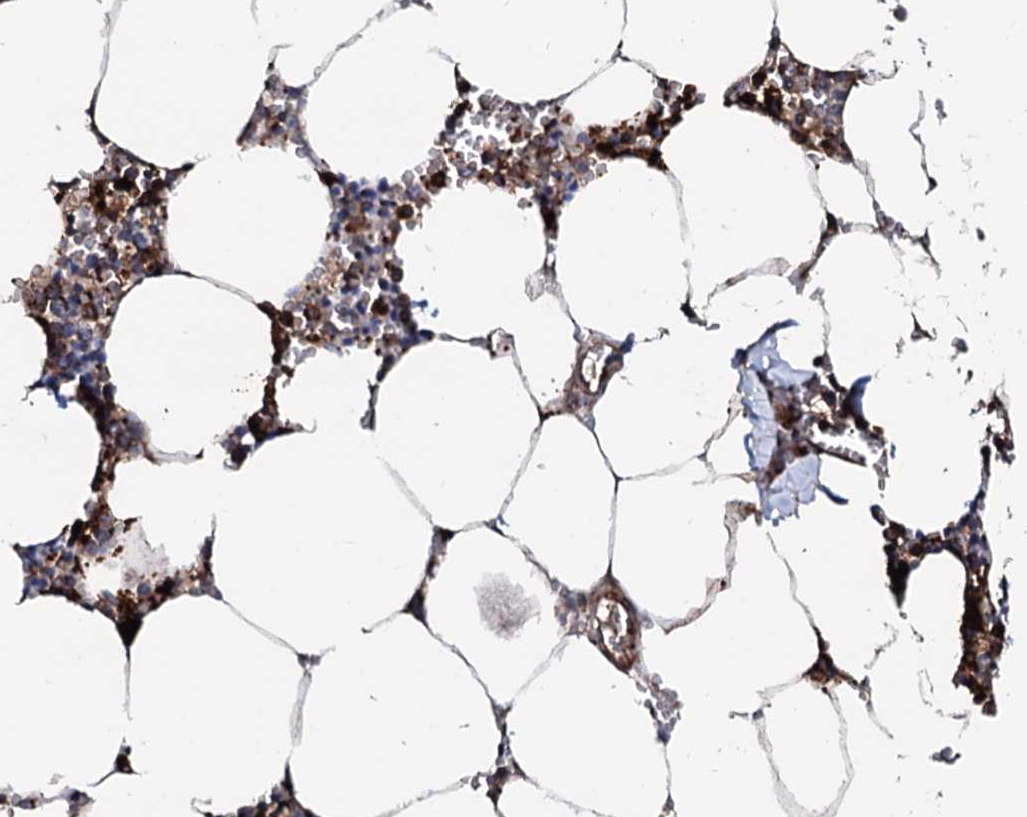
{"staining": {"intensity": "strong", "quantity": "25%-75%", "location": "cytoplasmic/membranous"}, "tissue": "bone marrow", "cell_type": "Hematopoietic cells", "image_type": "normal", "snomed": [{"axis": "morphology", "description": "Normal tissue, NOS"}, {"axis": "topography", "description": "Bone marrow"}], "caption": "A micrograph of human bone marrow stained for a protein demonstrates strong cytoplasmic/membranous brown staining in hematopoietic cells.", "gene": "ENSG00000256591", "patient": {"sex": "male", "age": 70}}